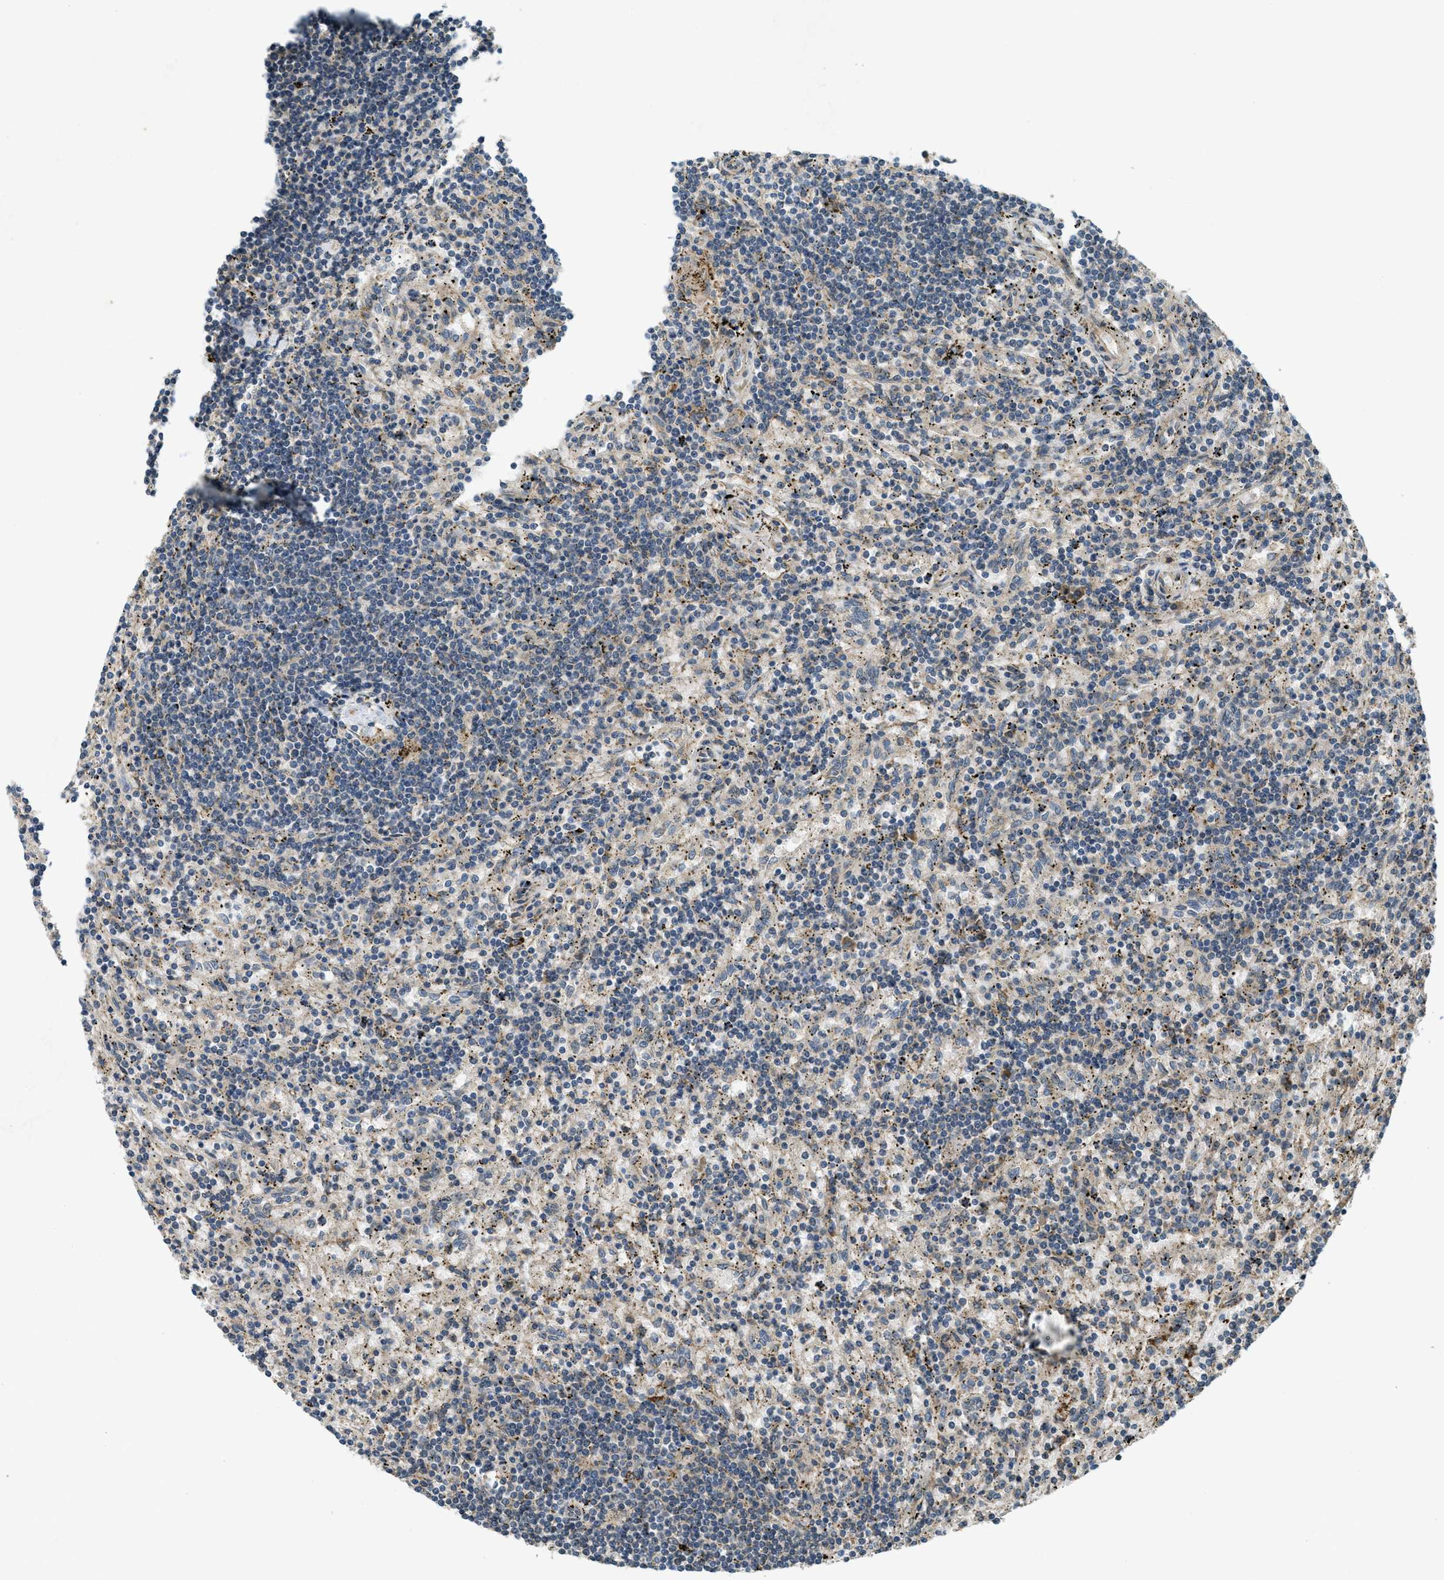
{"staining": {"intensity": "negative", "quantity": "none", "location": "none"}, "tissue": "lymphoma", "cell_type": "Tumor cells", "image_type": "cancer", "snomed": [{"axis": "morphology", "description": "Malignant lymphoma, non-Hodgkin's type, Low grade"}, {"axis": "topography", "description": "Spleen"}], "caption": "Tumor cells show no significant expression in lymphoma.", "gene": "CDKN2C", "patient": {"sex": "male", "age": 76}}